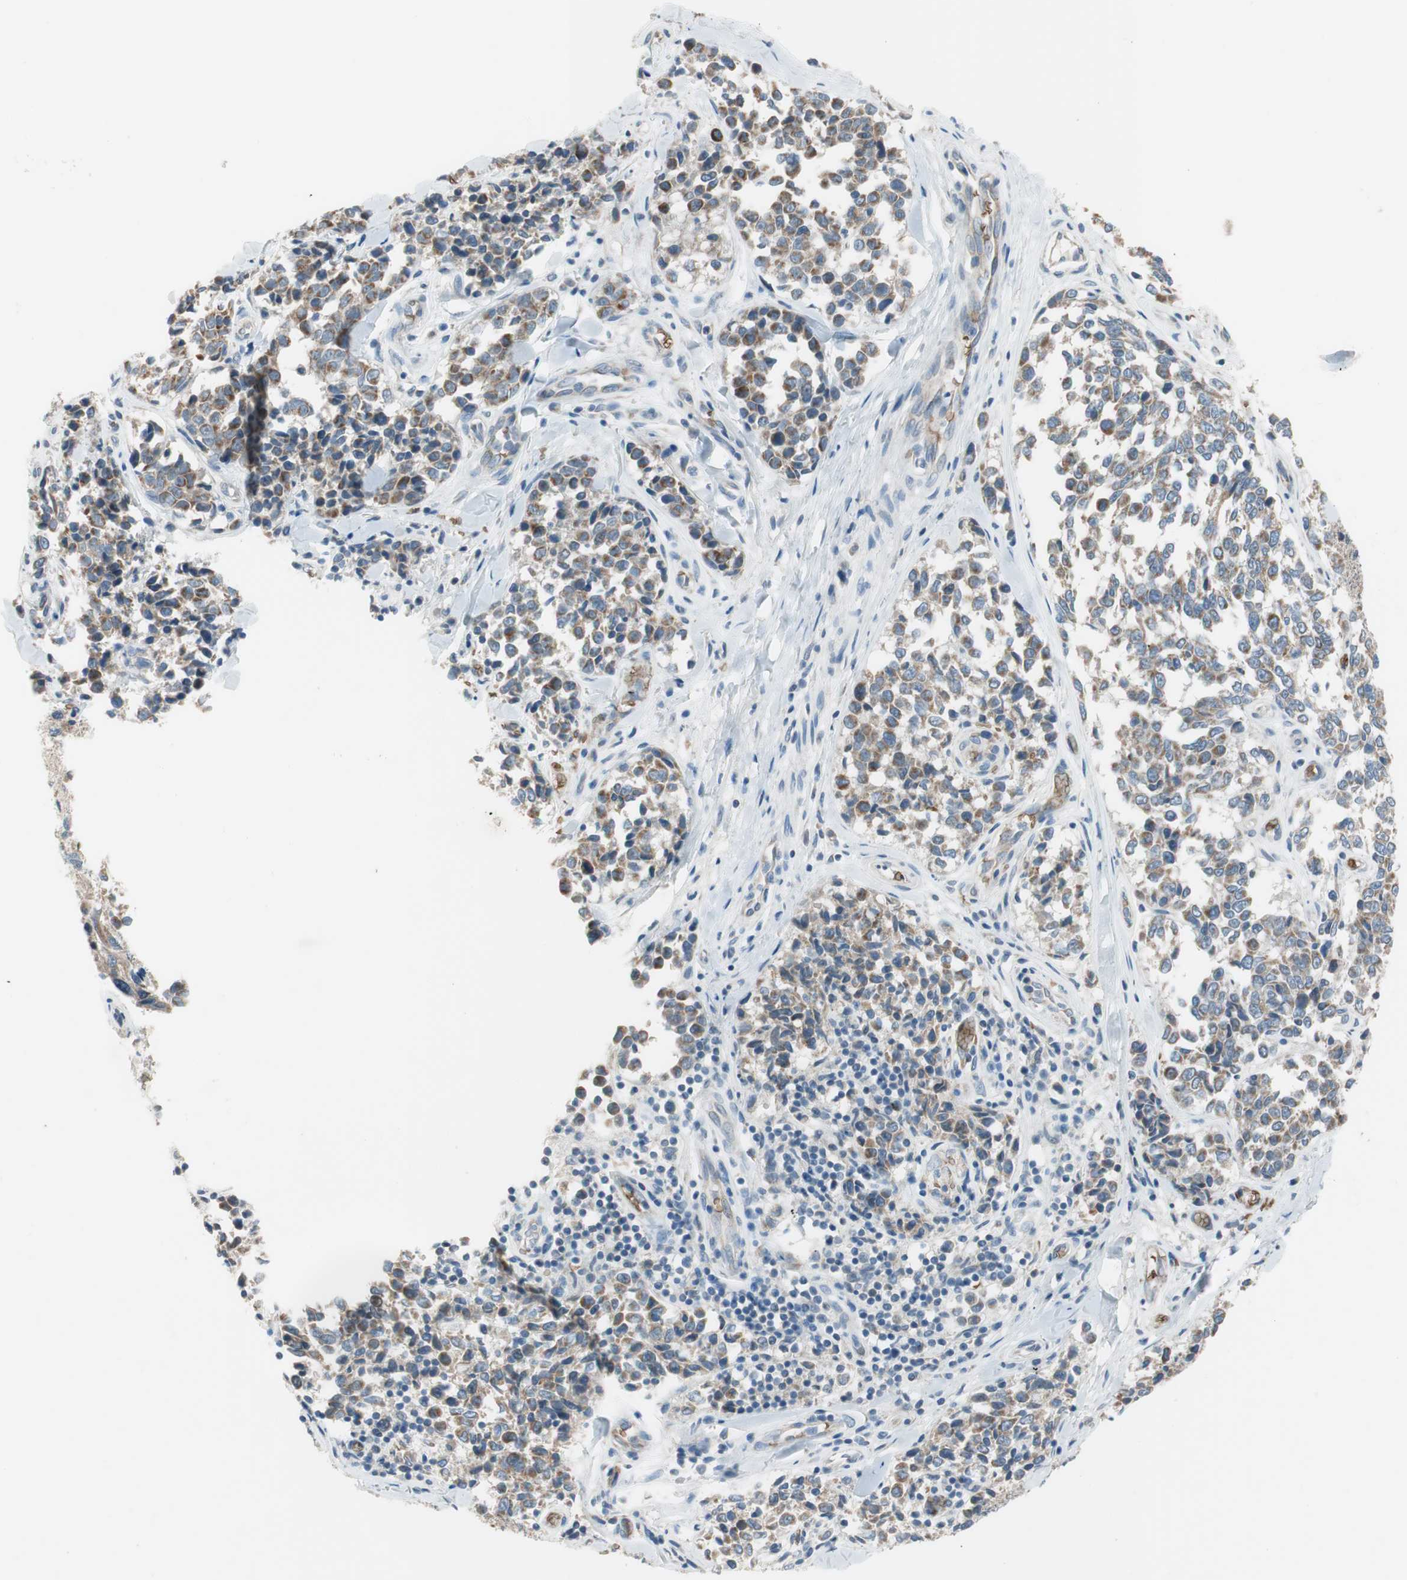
{"staining": {"intensity": "moderate", "quantity": ">75%", "location": "cytoplasmic/membranous"}, "tissue": "melanoma", "cell_type": "Tumor cells", "image_type": "cancer", "snomed": [{"axis": "morphology", "description": "Malignant melanoma, NOS"}, {"axis": "topography", "description": "Skin"}], "caption": "This photomicrograph reveals melanoma stained with immunohistochemistry to label a protein in brown. The cytoplasmic/membranous of tumor cells show moderate positivity for the protein. Nuclei are counter-stained blue.", "gene": "GYPC", "patient": {"sex": "female", "age": 64}}